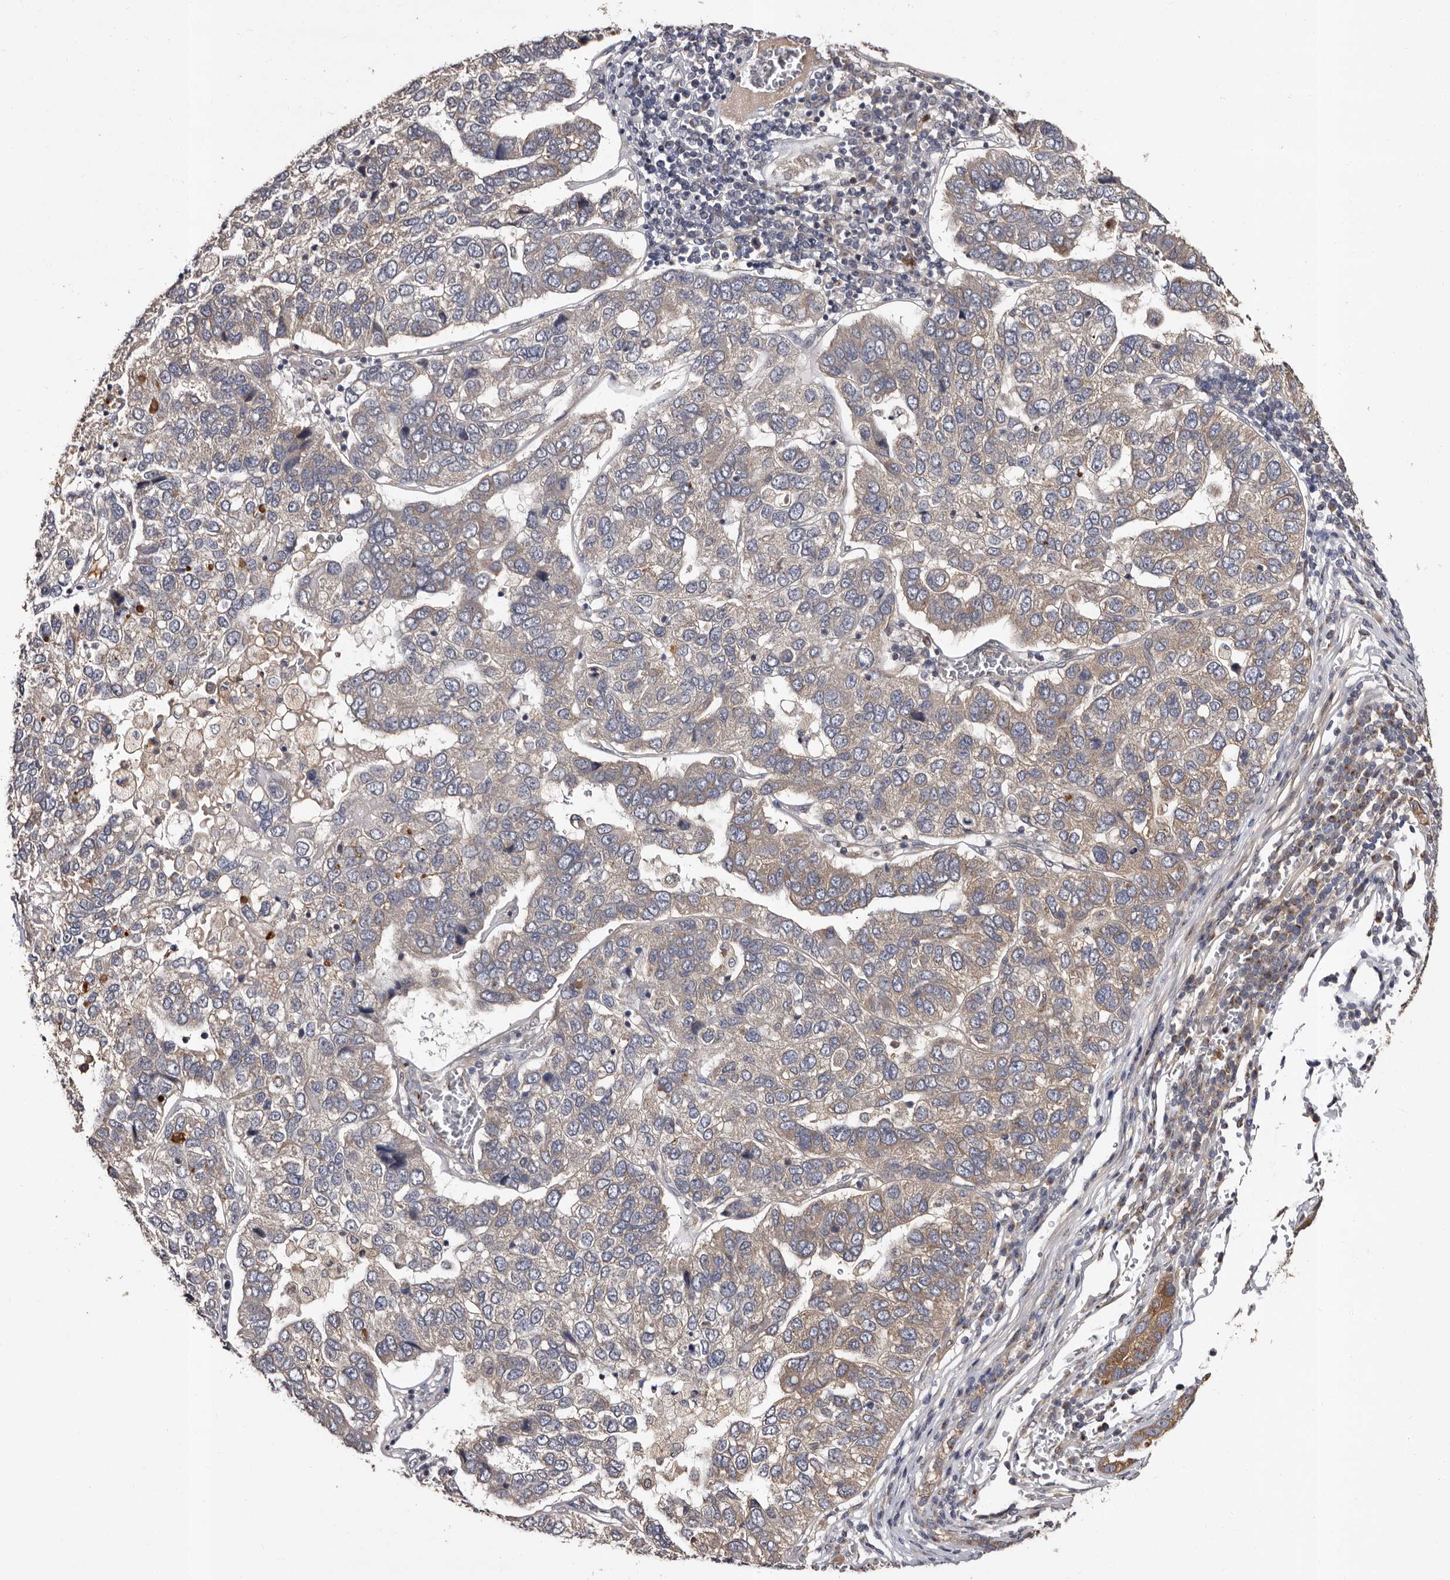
{"staining": {"intensity": "weak", "quantity": "<25%", "location": "cytoplasmic/membranous"}, "tissue": "pancreatic cancer", "cell_type": "Tumor cells", "image_type": "cancer", "snomed": [{"axis": "morphology", "description": "Adenocarcinoma, NOS"}, {"axis": "topography", "description": "Pancreas"}], "caption": "Adenocarcinoma (pancreatic) was stained to show a protein in brown. There is no significant expression in tumor cells. Brightfield microscopy of IHC stained with DAB (3,3'-diaminobenzidine) (brown) and hematoxylin (blue), captured at high magnification.", "gene": "FAM91A1", "patient": {"sex": "female", "age": 61}}